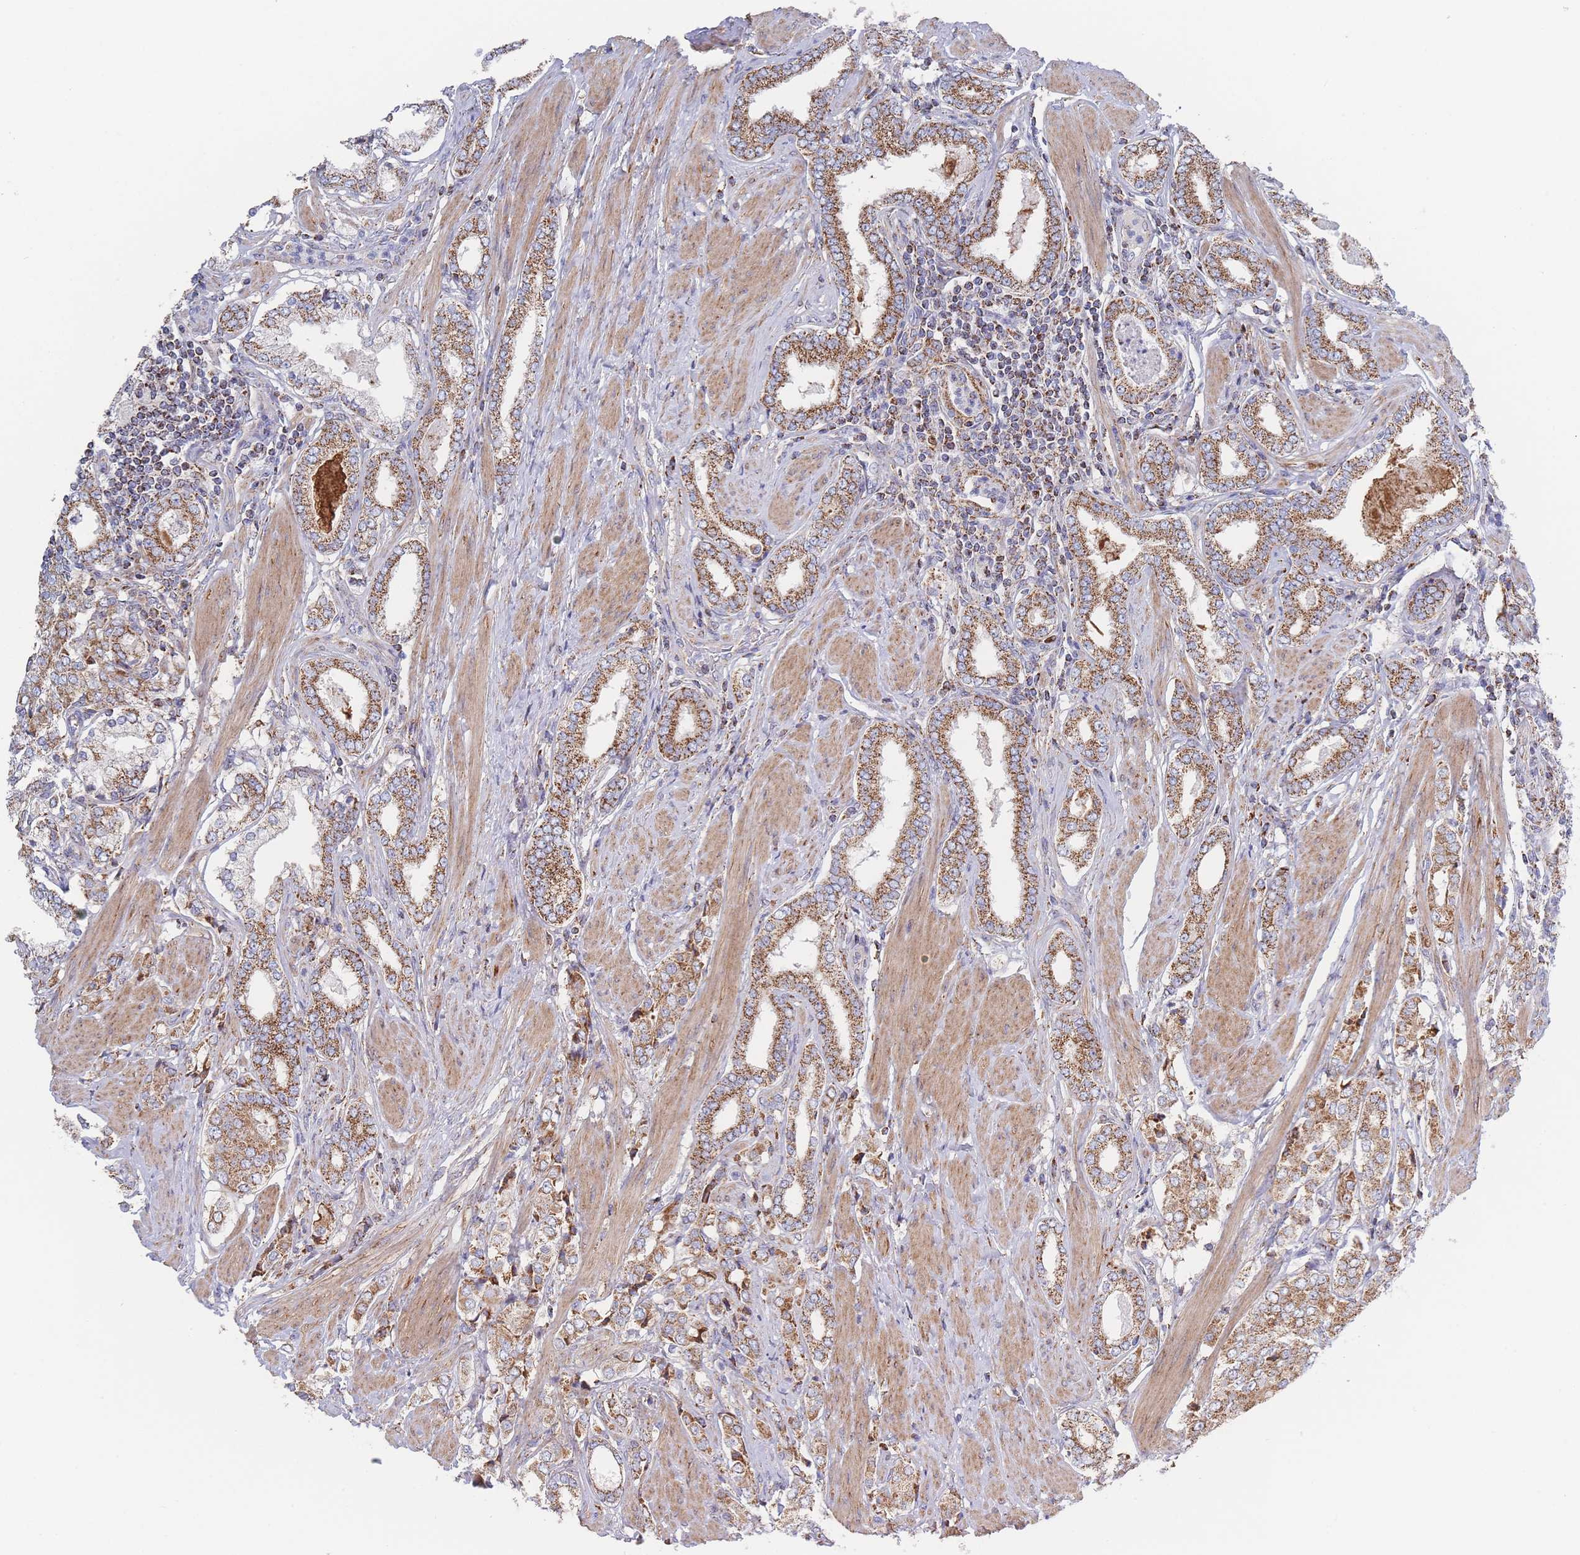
{"staining": {"intensity": "moderate", "quantity": ">75%", "location": "cytoplasmic/membranous"}, "tissue": "prostate cancer", "cell_type": "Tumor cells", "image_type": "cancer", "snomed": [{"axis": "morphology", "description": "Adenocarcinoma, High grade"}, {"axis": "topography", "description": "Prostate"}], "caption": "Protein expression analysis of prostate adenocarcinoma (high-grade) reveals moderate cytoplasmic/membranous positivity in about >75% of tumor cells.", "gene": "IKZF4", "patient": {"sex": "male", "age": 71}}